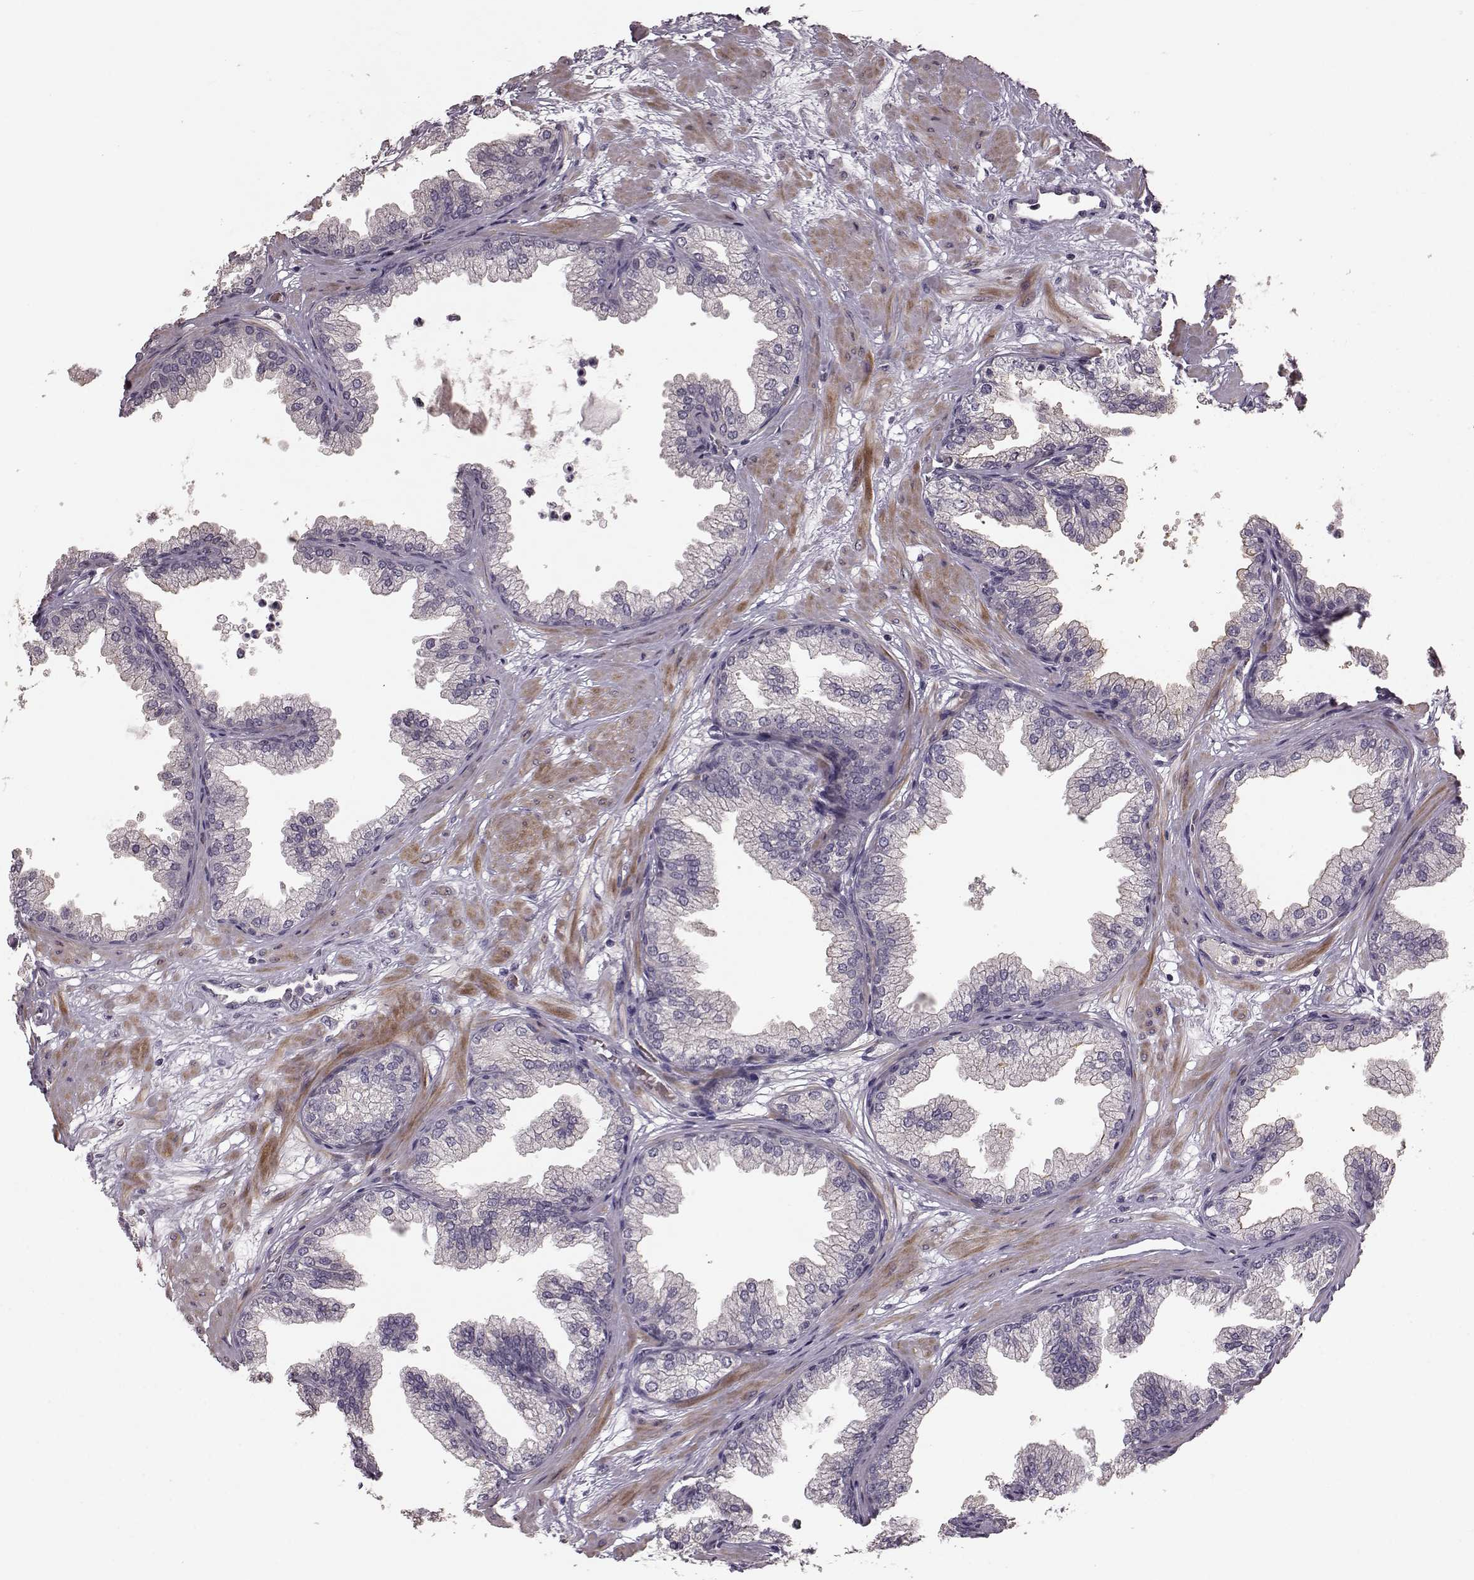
{"staining": {"intensity": "negative", "quantity": "none", "location": "none"}, "tissue": "prostate", "cell_type": "Glandular cells", "image_type": "normal", "snomed": [{"axis": "morphology", "description": "Normal tissue, NOS"}, {"axis": "topography", "description": "Prostate"}], "caption": "IHC histopathology image of normal prostate: human prostate stained with DAB reveals no significant protein expression in glandular cells. (DAB (3,3'-diaminobenzidine) IHC visualized using brightfield microscopy, high magnification).", "gene": "SLC52A3", "patient": {"sex": "male", "age": 37}}